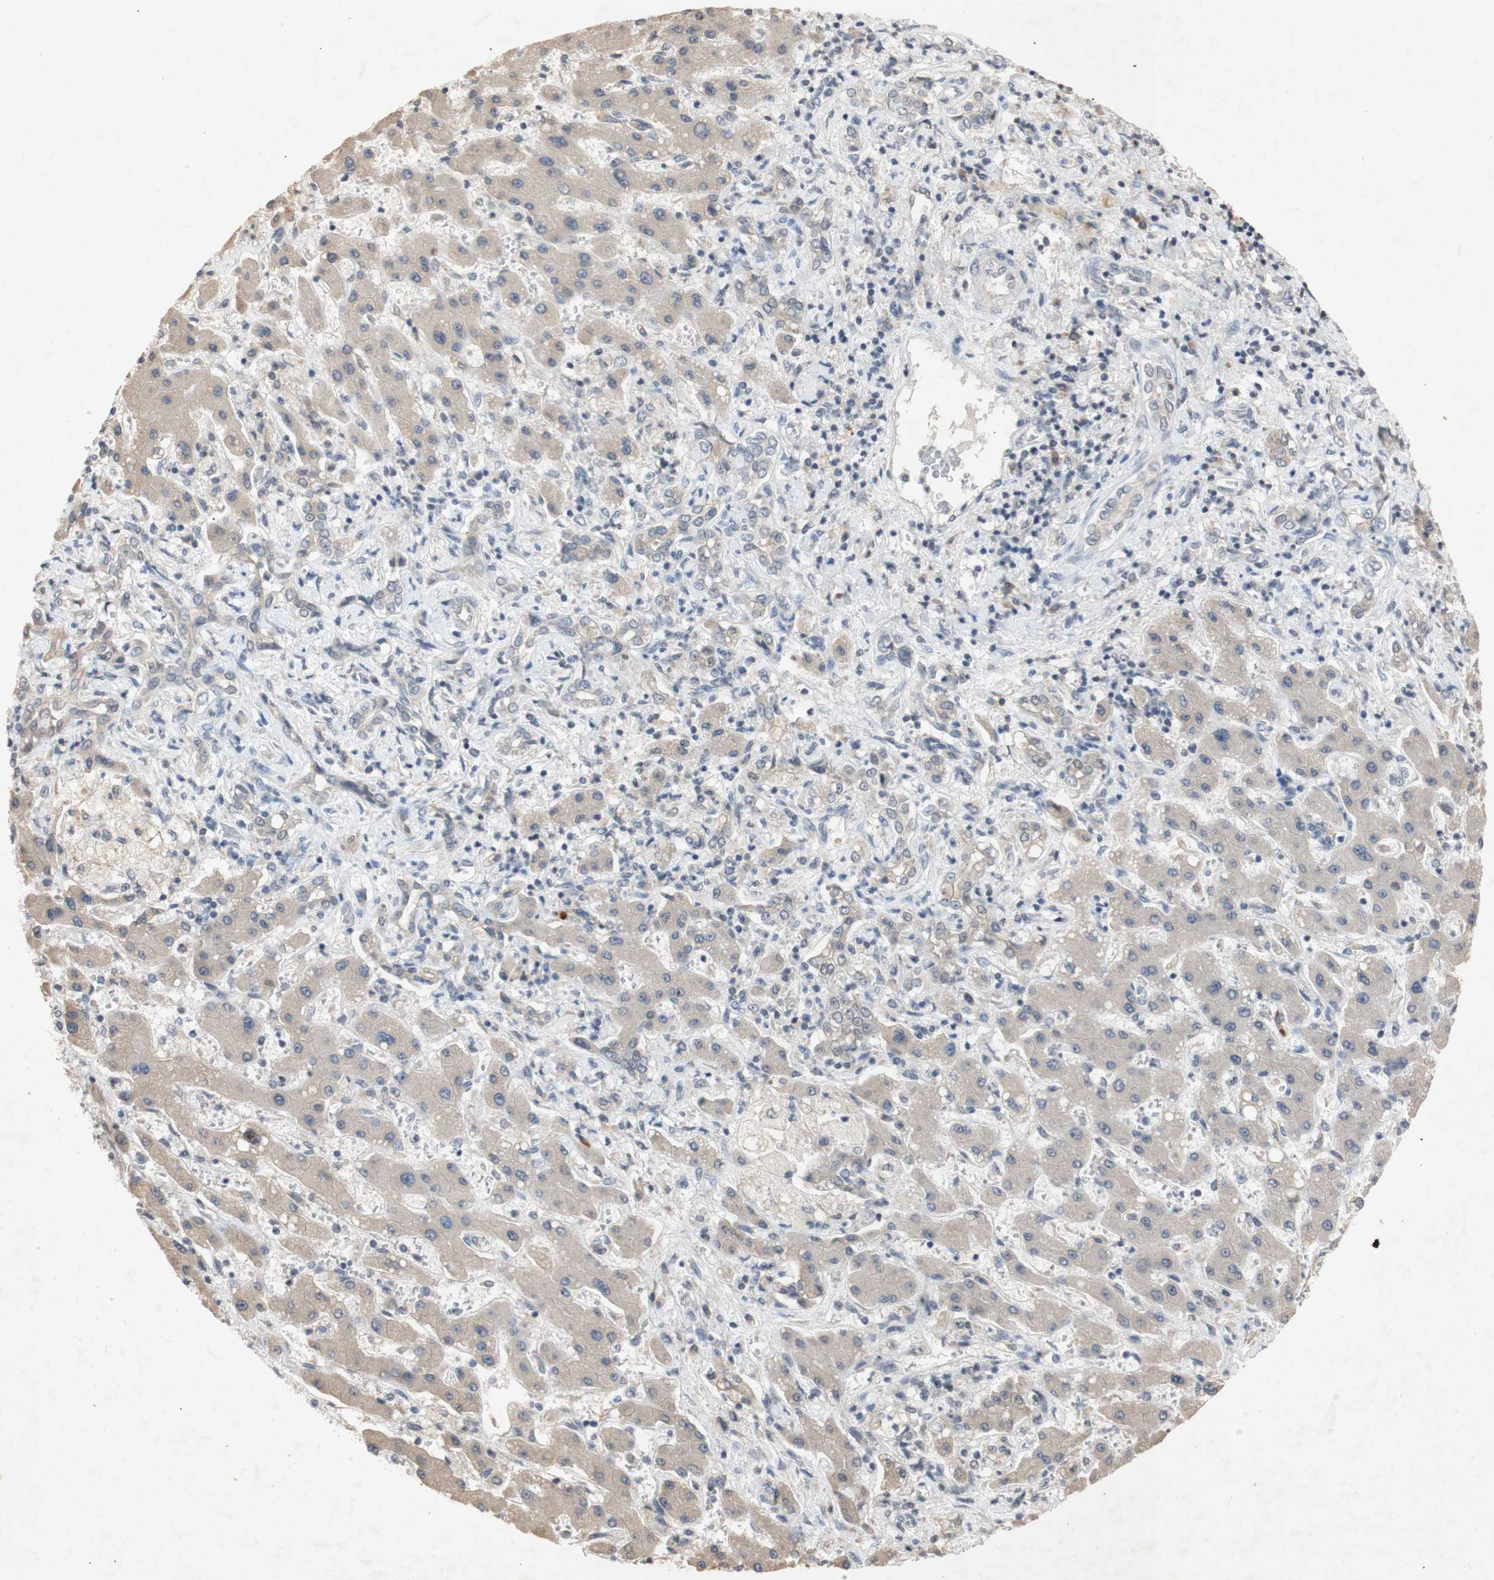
{"staining": {"intensity": "negative", "quantity": "none", "location": "none"}, "tissue": "liver cancer", "cell_type": "Tumor cells", "image_type": "cancer", "snomed": [{"axis": "morphology", "description": "Cholangiocarcinoma"}, {"axis": "topography", "description": "Liver"}], "caption": "Tumor cells show no significant staining in liver cholangiocarcinoma. (DAB immunohistochemistry (IHC) with hematoxylin counter stain).", "gene": "FOSB", "patient": {"sex": "male", "age": 50}}